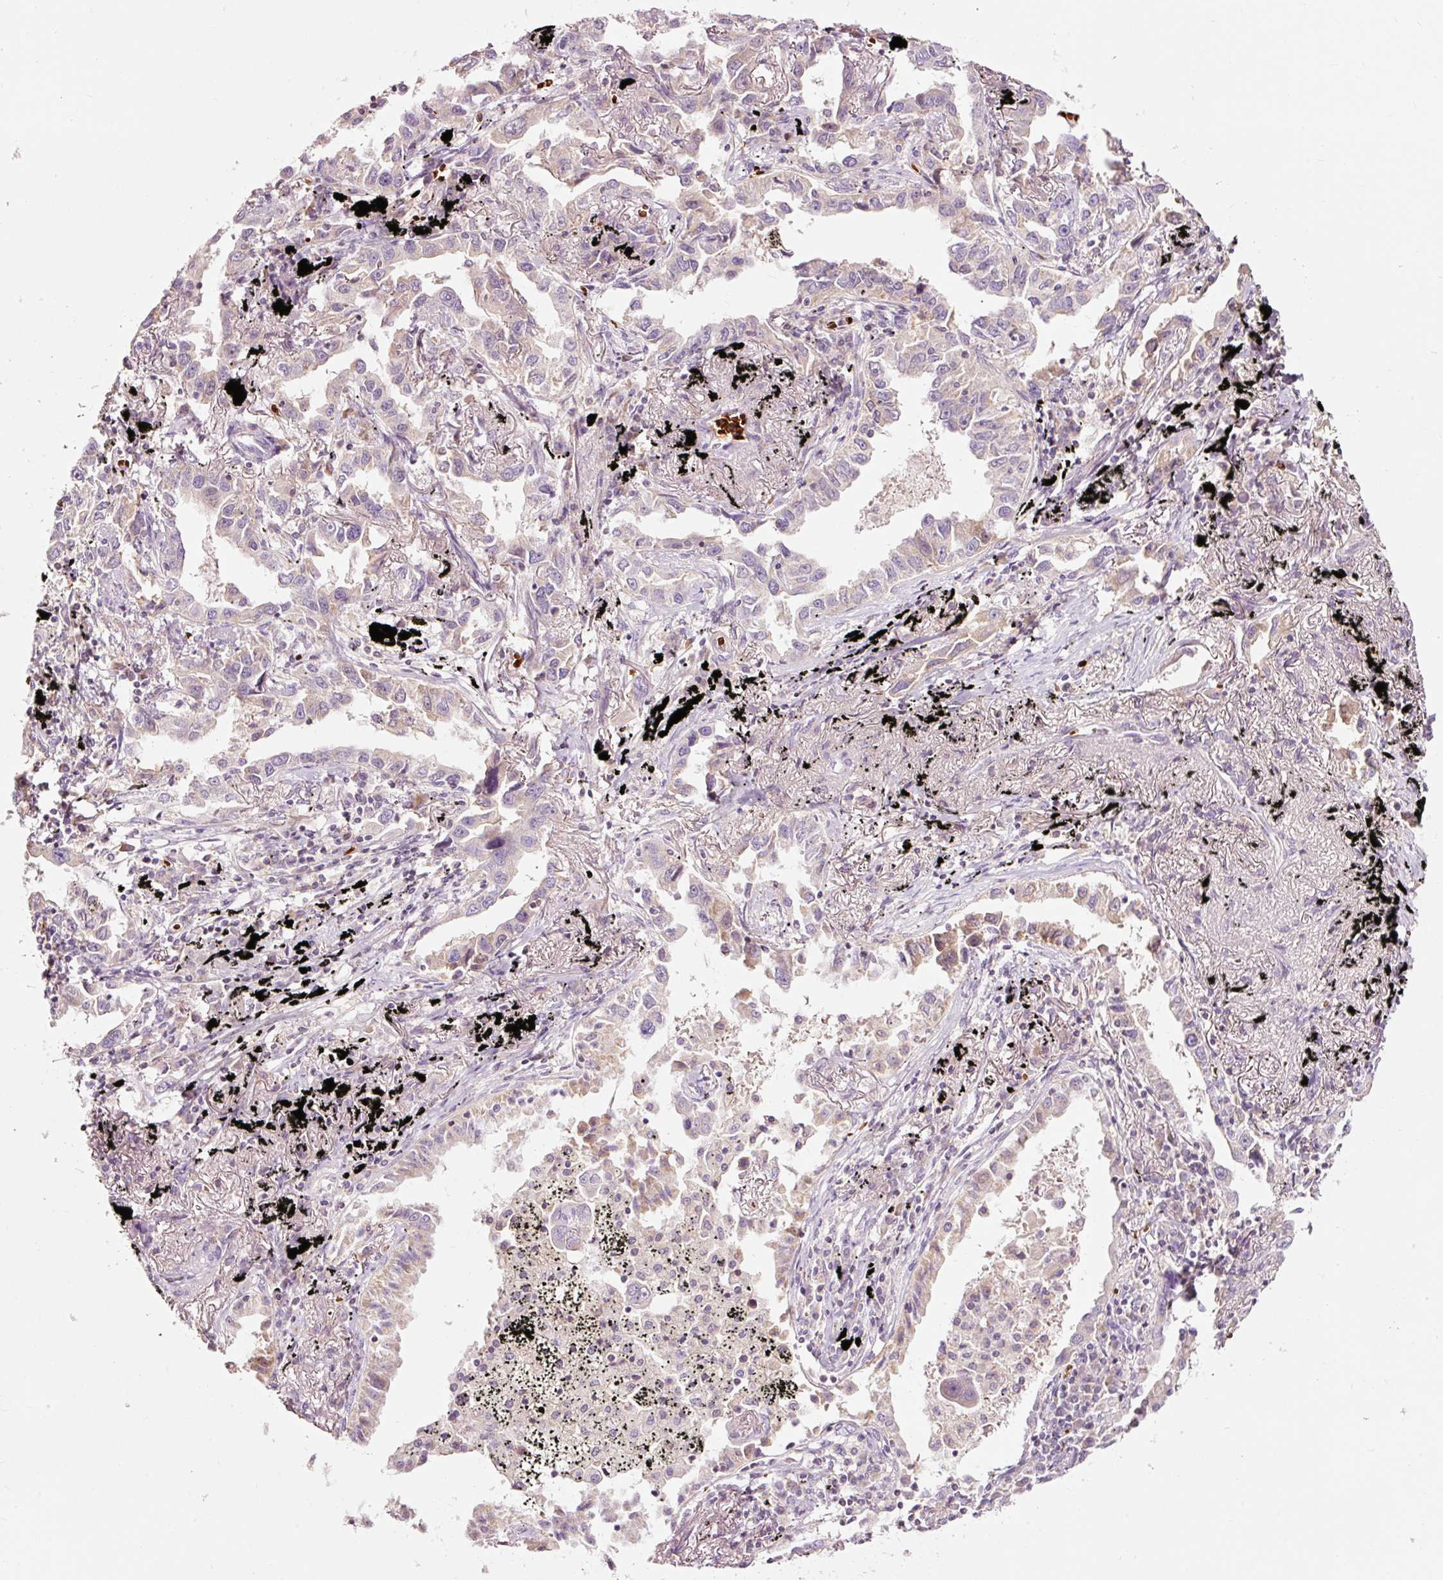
{"staining": {"intensity": "weak", "quantity": "<25%", "location": "cytoplasmic/membranous"}, "tissue": "lung cancer", "cell_type": "Tumor cells", "image_type": "cancer", "snomed": [{"axis": "morphology", "description": "Adenocarcinoma, NOS"}, {"axis": "topography", "description": "Lung"}], "caption": "This is an immunohistochemistry (IHC) histopathology image of lung cancer (adenocarcinoma). There is no staining in tumor cells.", "gene": "LDHAL6B", "patient": {"sex": "male", "age": 67}}